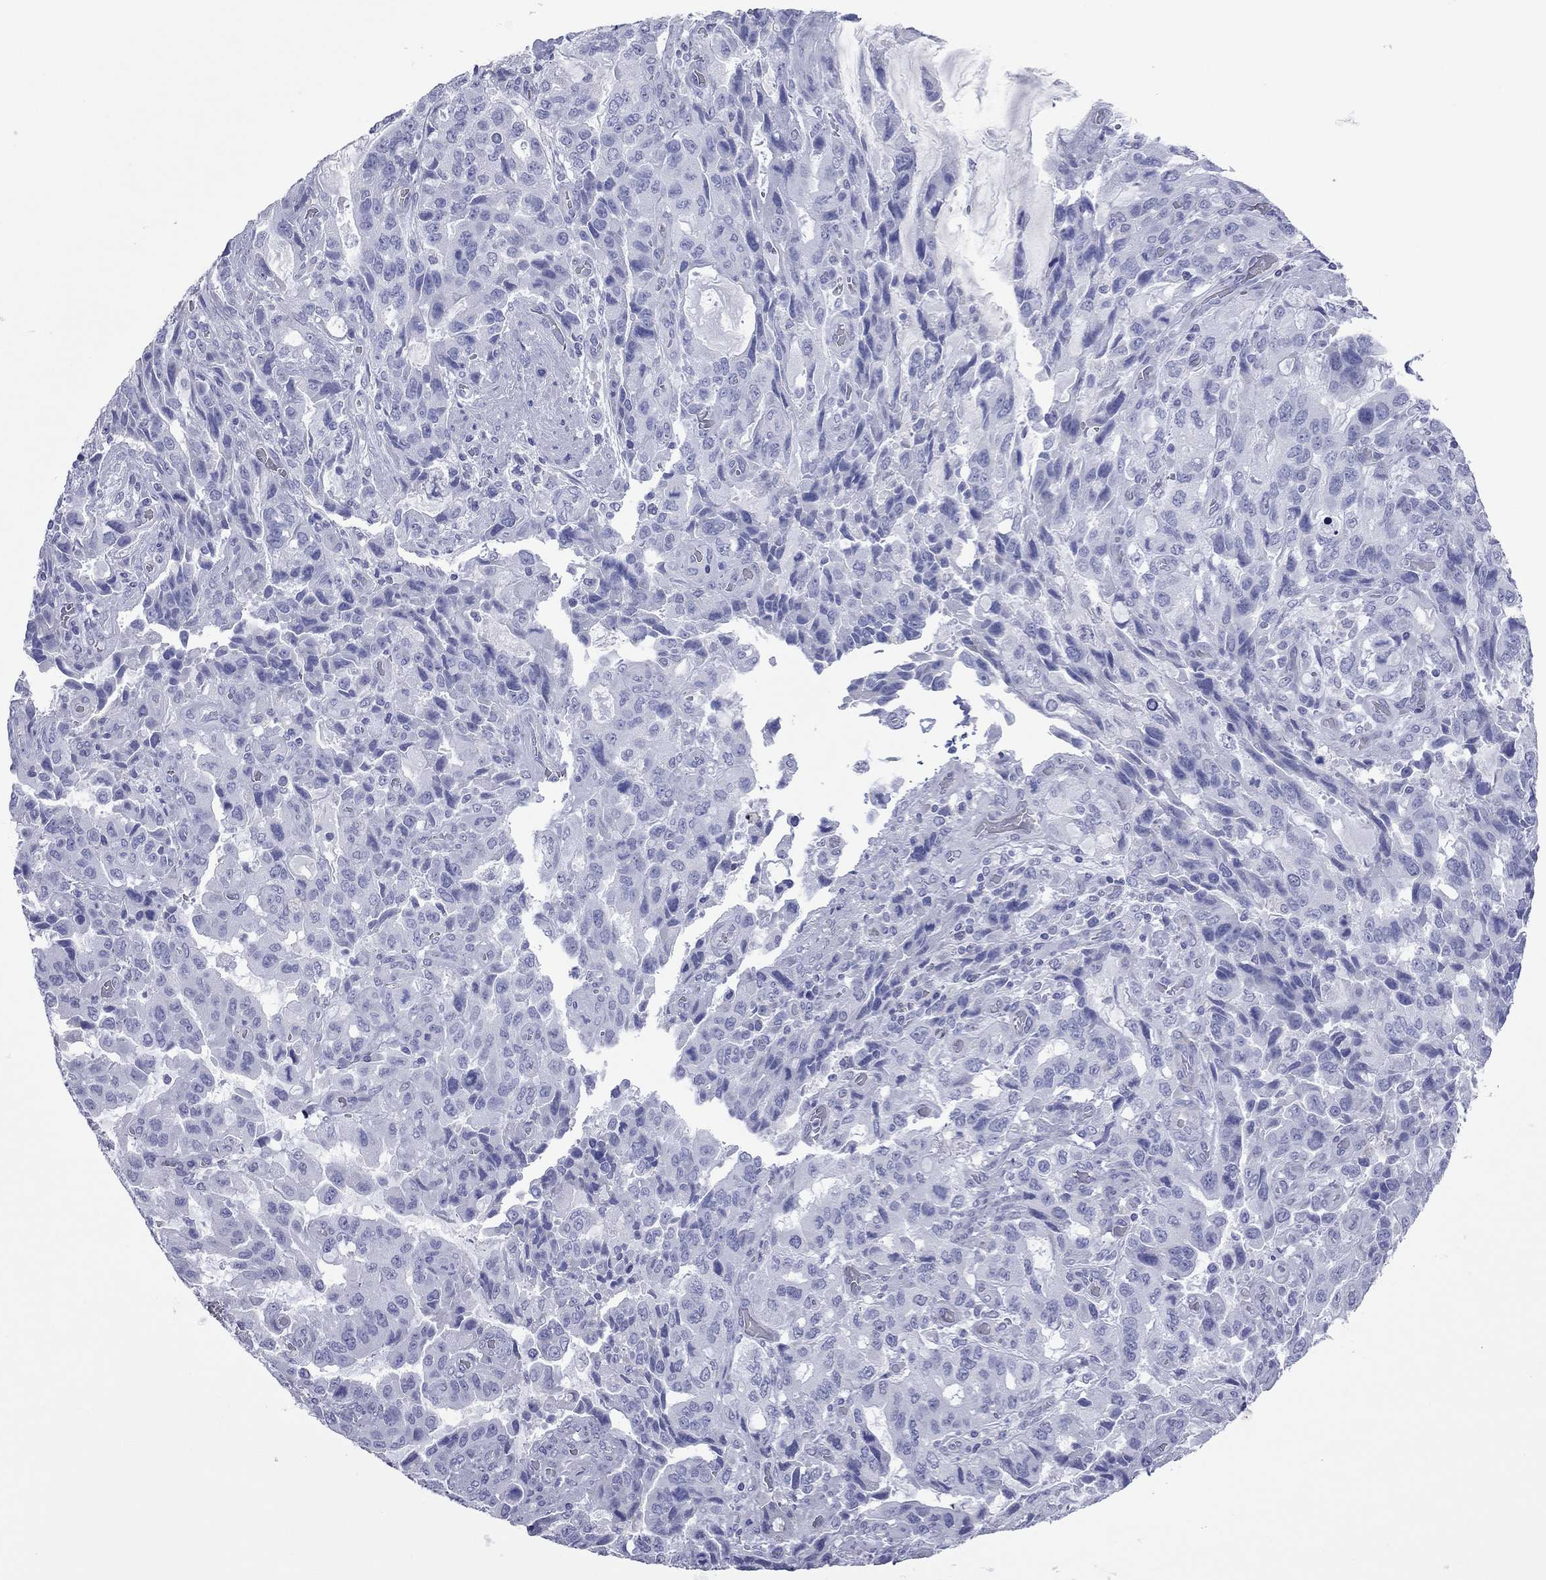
{"staining": {"intensity": "negative", "quantity": "none", "location": "none"}, "tissue": "stomach cancer", "cell_type": "Tumor cells", "image_type": "cancer", "snomed": [{"axis": "morphology", "description": "Adenocarcinoma, NOS"}, {"axis": "topography", "description": "Stomach, upper"}], "caption": "Adenocarcinoma (stomach) stained for a protein using immunohistochemistry (IHC) shows no positivity tumor cells.", "gene": "VSIG10", "patient": {"sex": "male", "age": 85}}